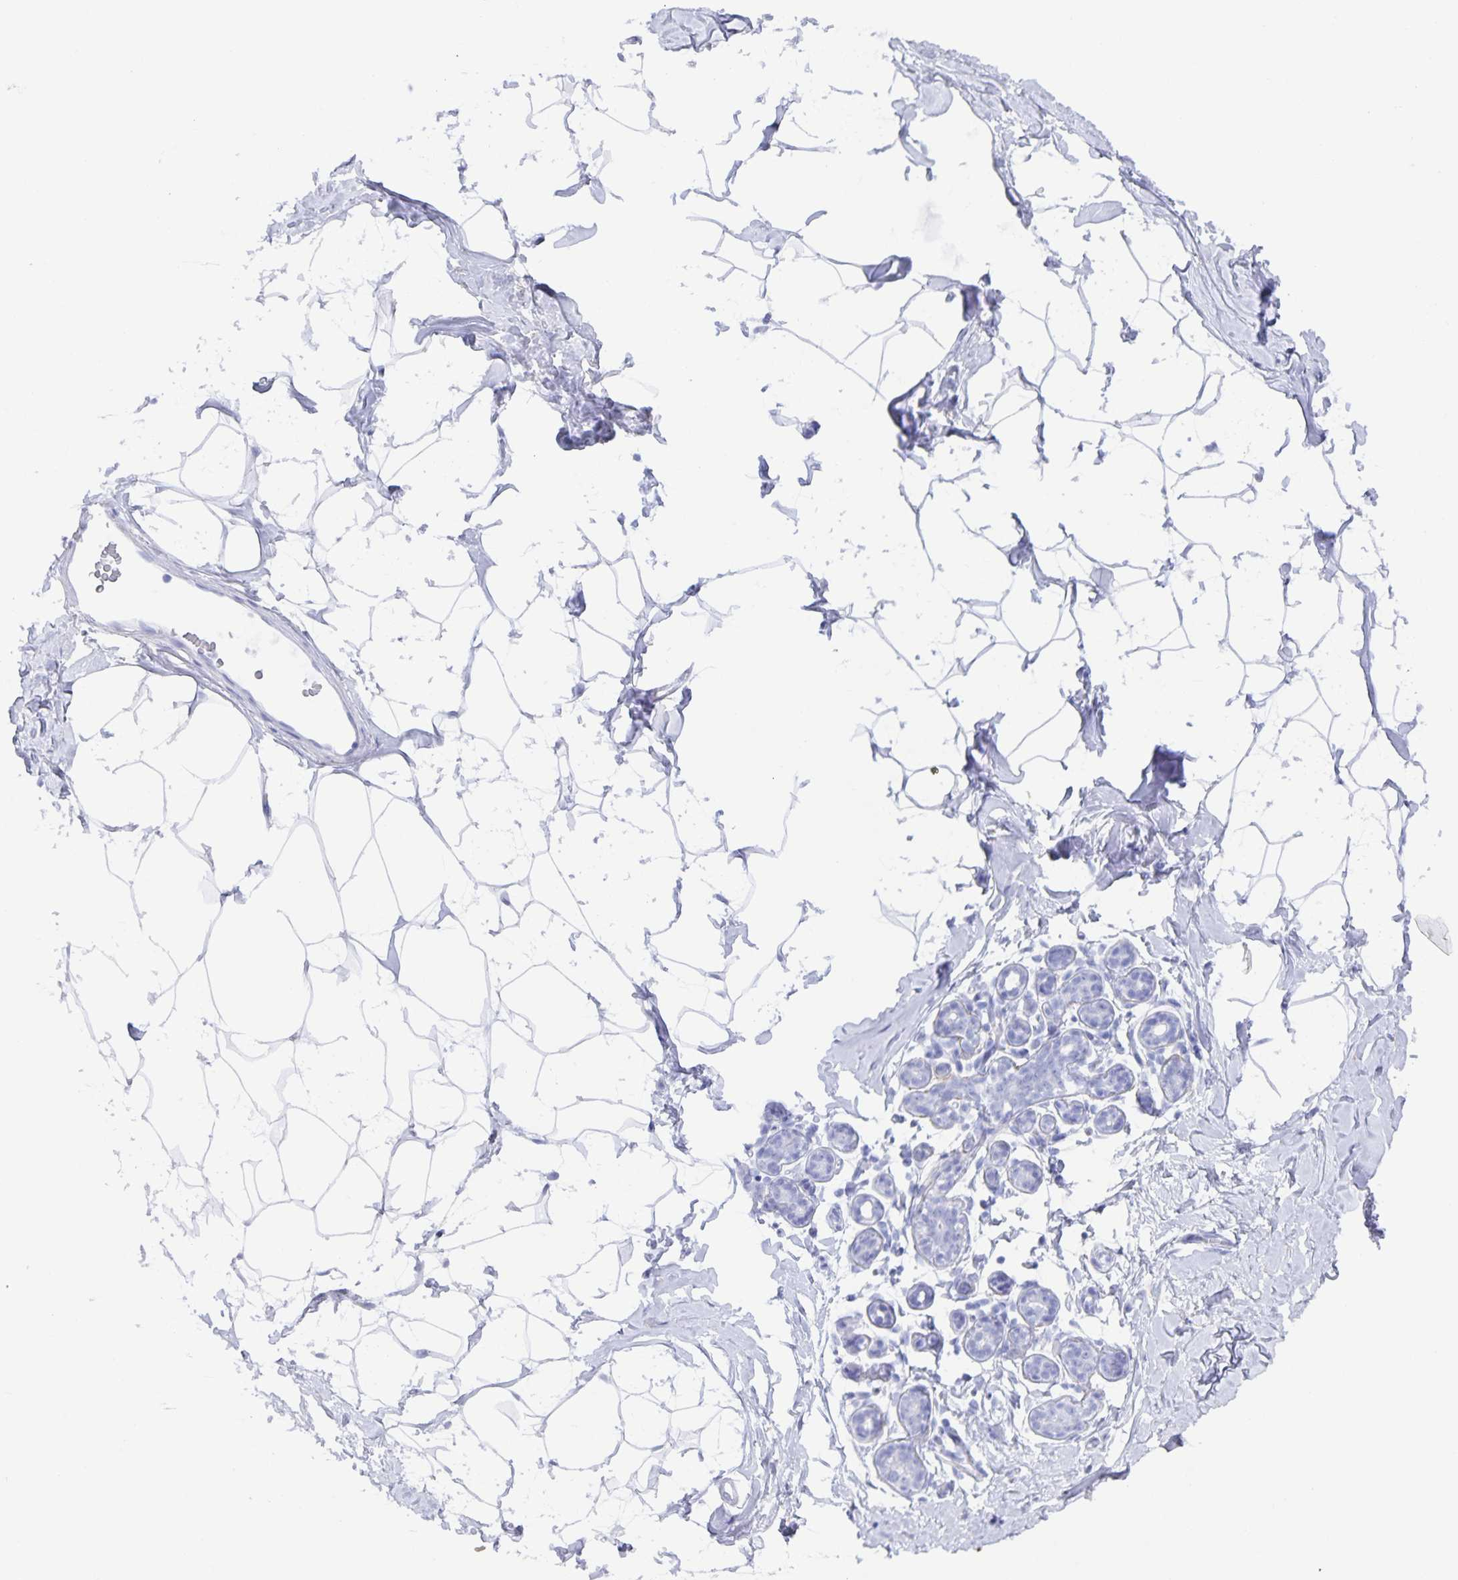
{"staining": {"intensity": "negative", "quantity": "none", "location": "none"}, "tissue": "breast", "cell_type": "Adipocytes", "image_type": "normal", "snomed": [{"axis": "morphology", "description": "Normal tissue, NOS"}, {"axis": "topography", "description": "Breast"}], "caption": "This micrograph is of unremarkable breast stained with immunohistochemistry to label a protein in brown with the nuclei are counter-stained blue. There is no staining in adipocytes.", "gene": "AQP4", "patient": {"sex": "female", "age": 32}}